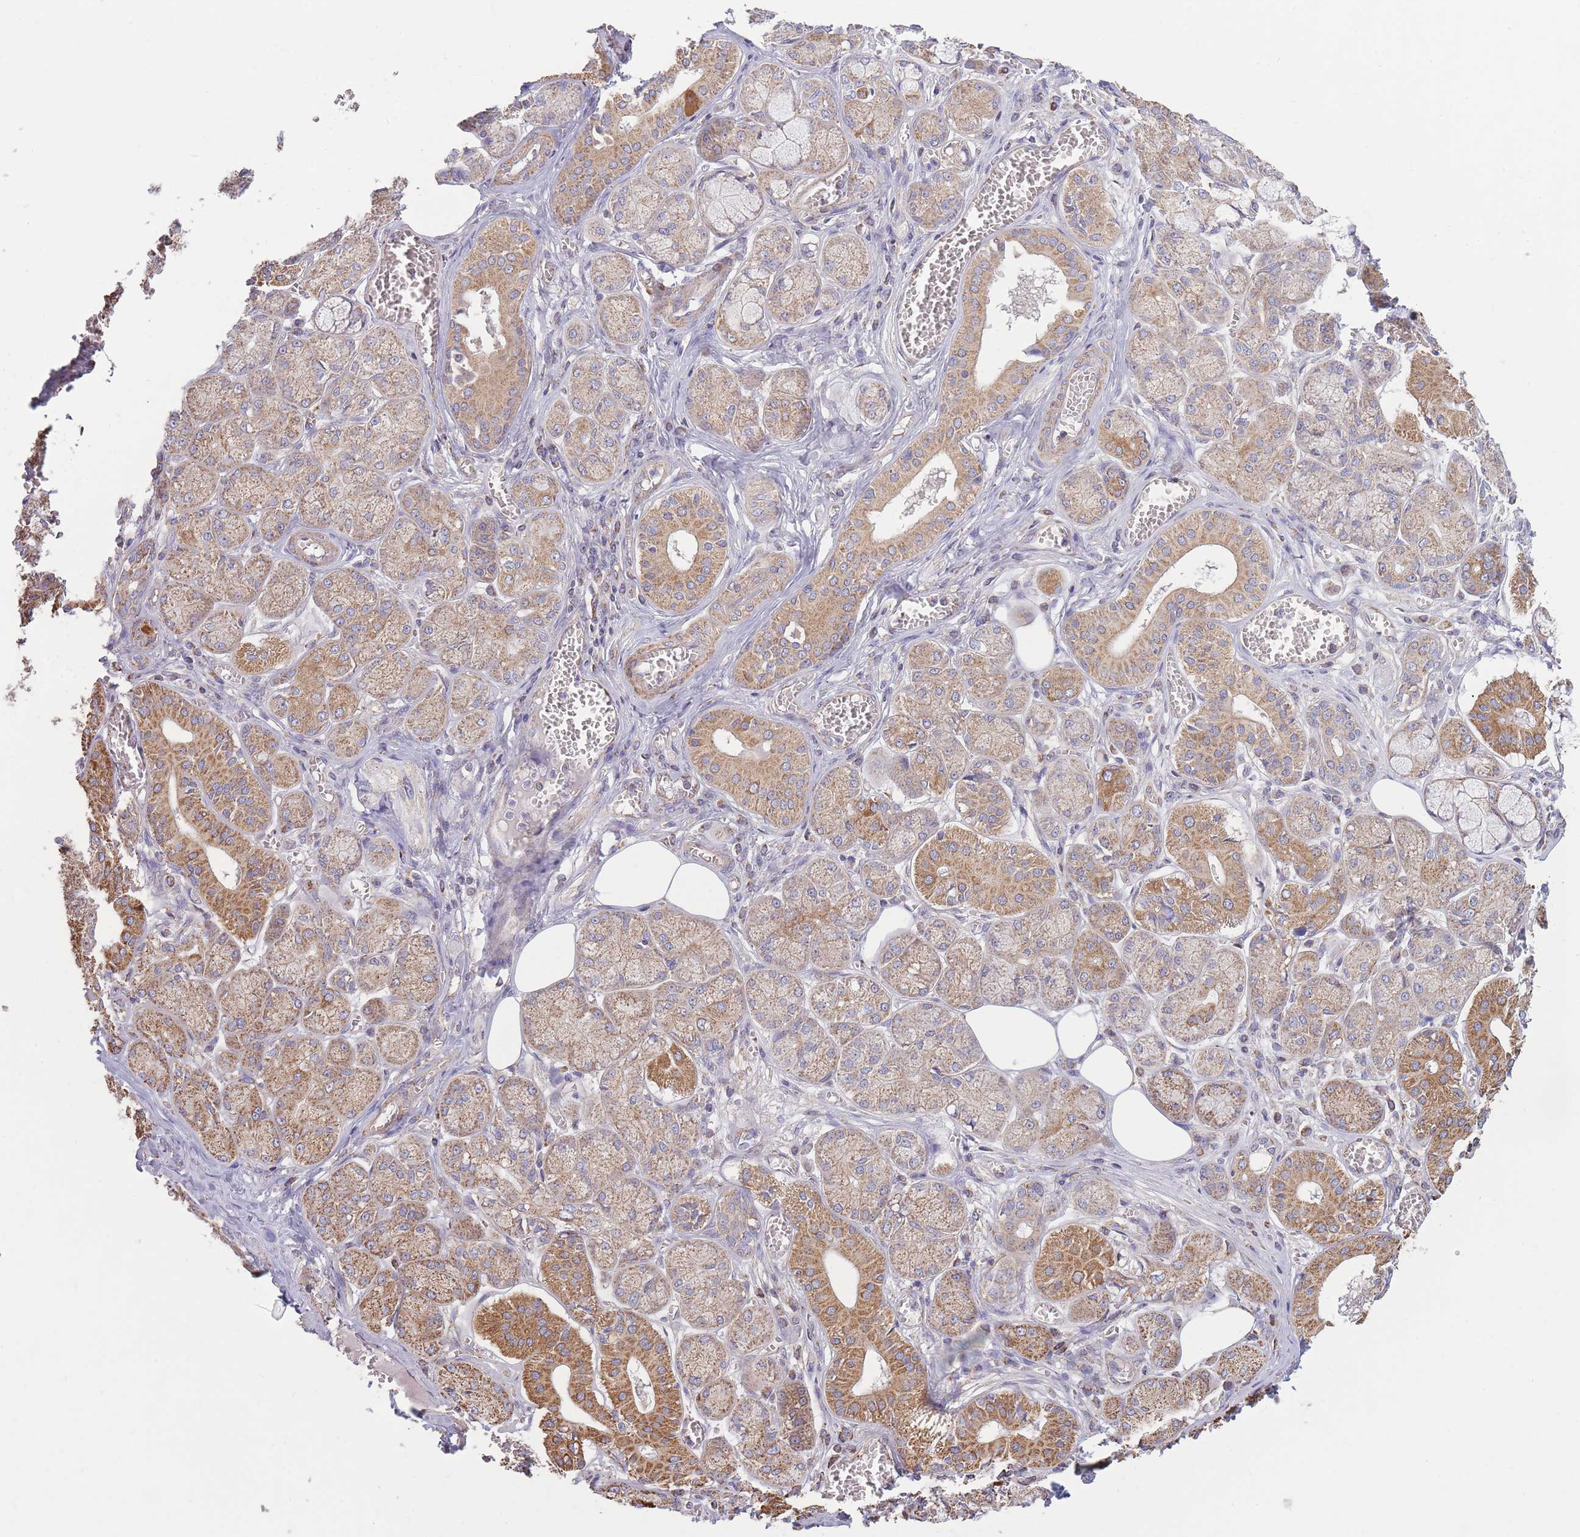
{"staining": {"intensity": "moderate", "quantity": ">75%", "location": "cytoplasmic/membranous"}, "tissue": "salivary gland", "cell_type": "Glandular cells", "image_type": "normal", "snomed": [{"axis": "morphology", "description": "Normal tissue, NOS"}, {"axis": "topography", "description": "Salivary gland"}], "caption": "Immunohistochemical staining of benign human salivary gland reveals medium levels of moderate cytoplasmic/membranous expression in approximately >75% of glandular cells.", "gene": "KIF16B", "patient": {"sex": "male", "age": 74}}